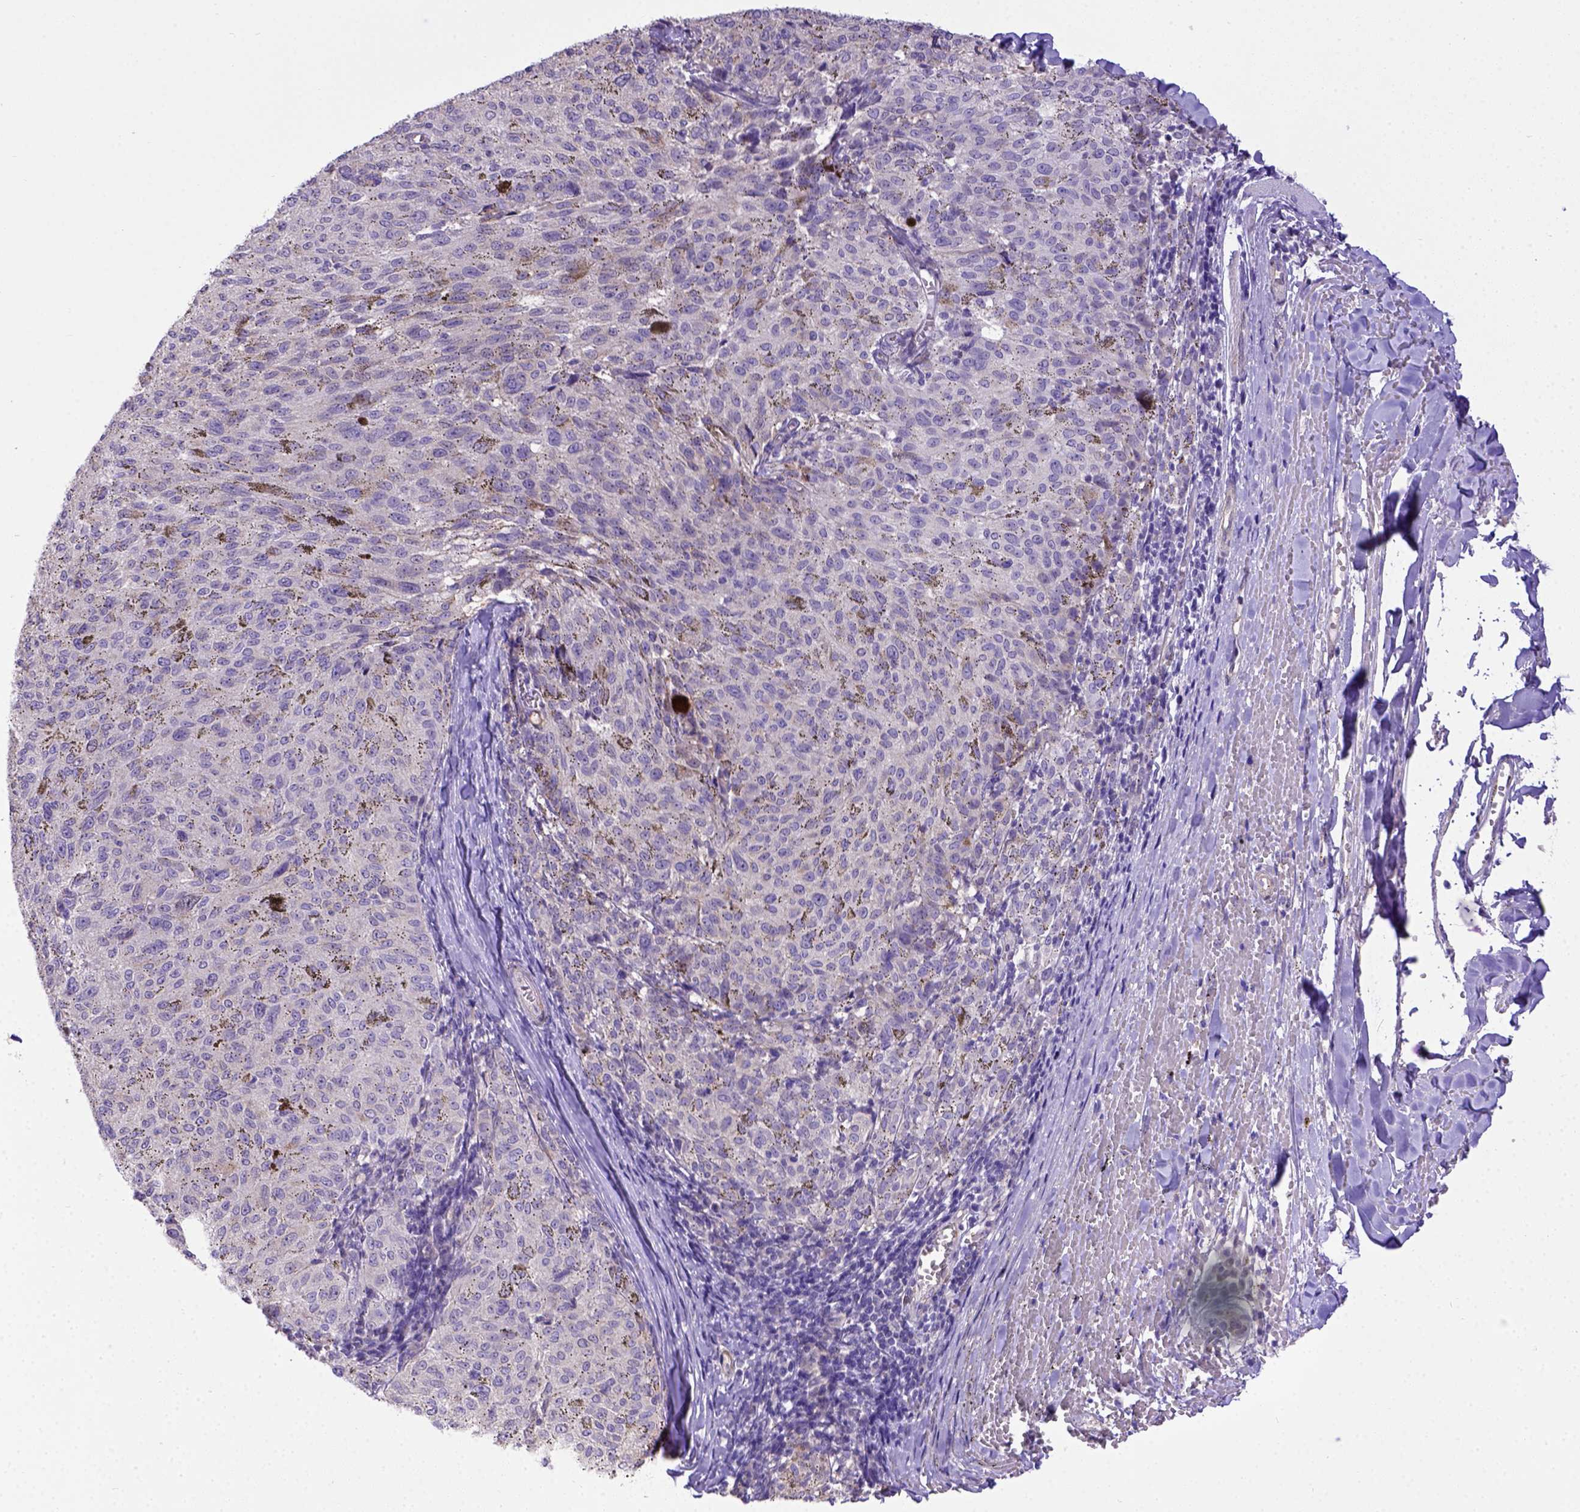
{"staining": {"intensity": "negative", "quantity": "none", "location": "none"}, "tissue": "melanoma", "cell_type": "Tumor cells", "image_type": "cancer", "snomed": [{"axis": "morphology", "description": "Malignant melanoma, NOS"}, {"axis": "topography", "description": "Skin"}], "caption": "High power microscopy photomicrograph of an IHC histopathology image of malignant melanoma, revealing no significant expression in tumor cells.", "gene": "BTN1A1", "patient": {"sex": "female", "age": 72}}